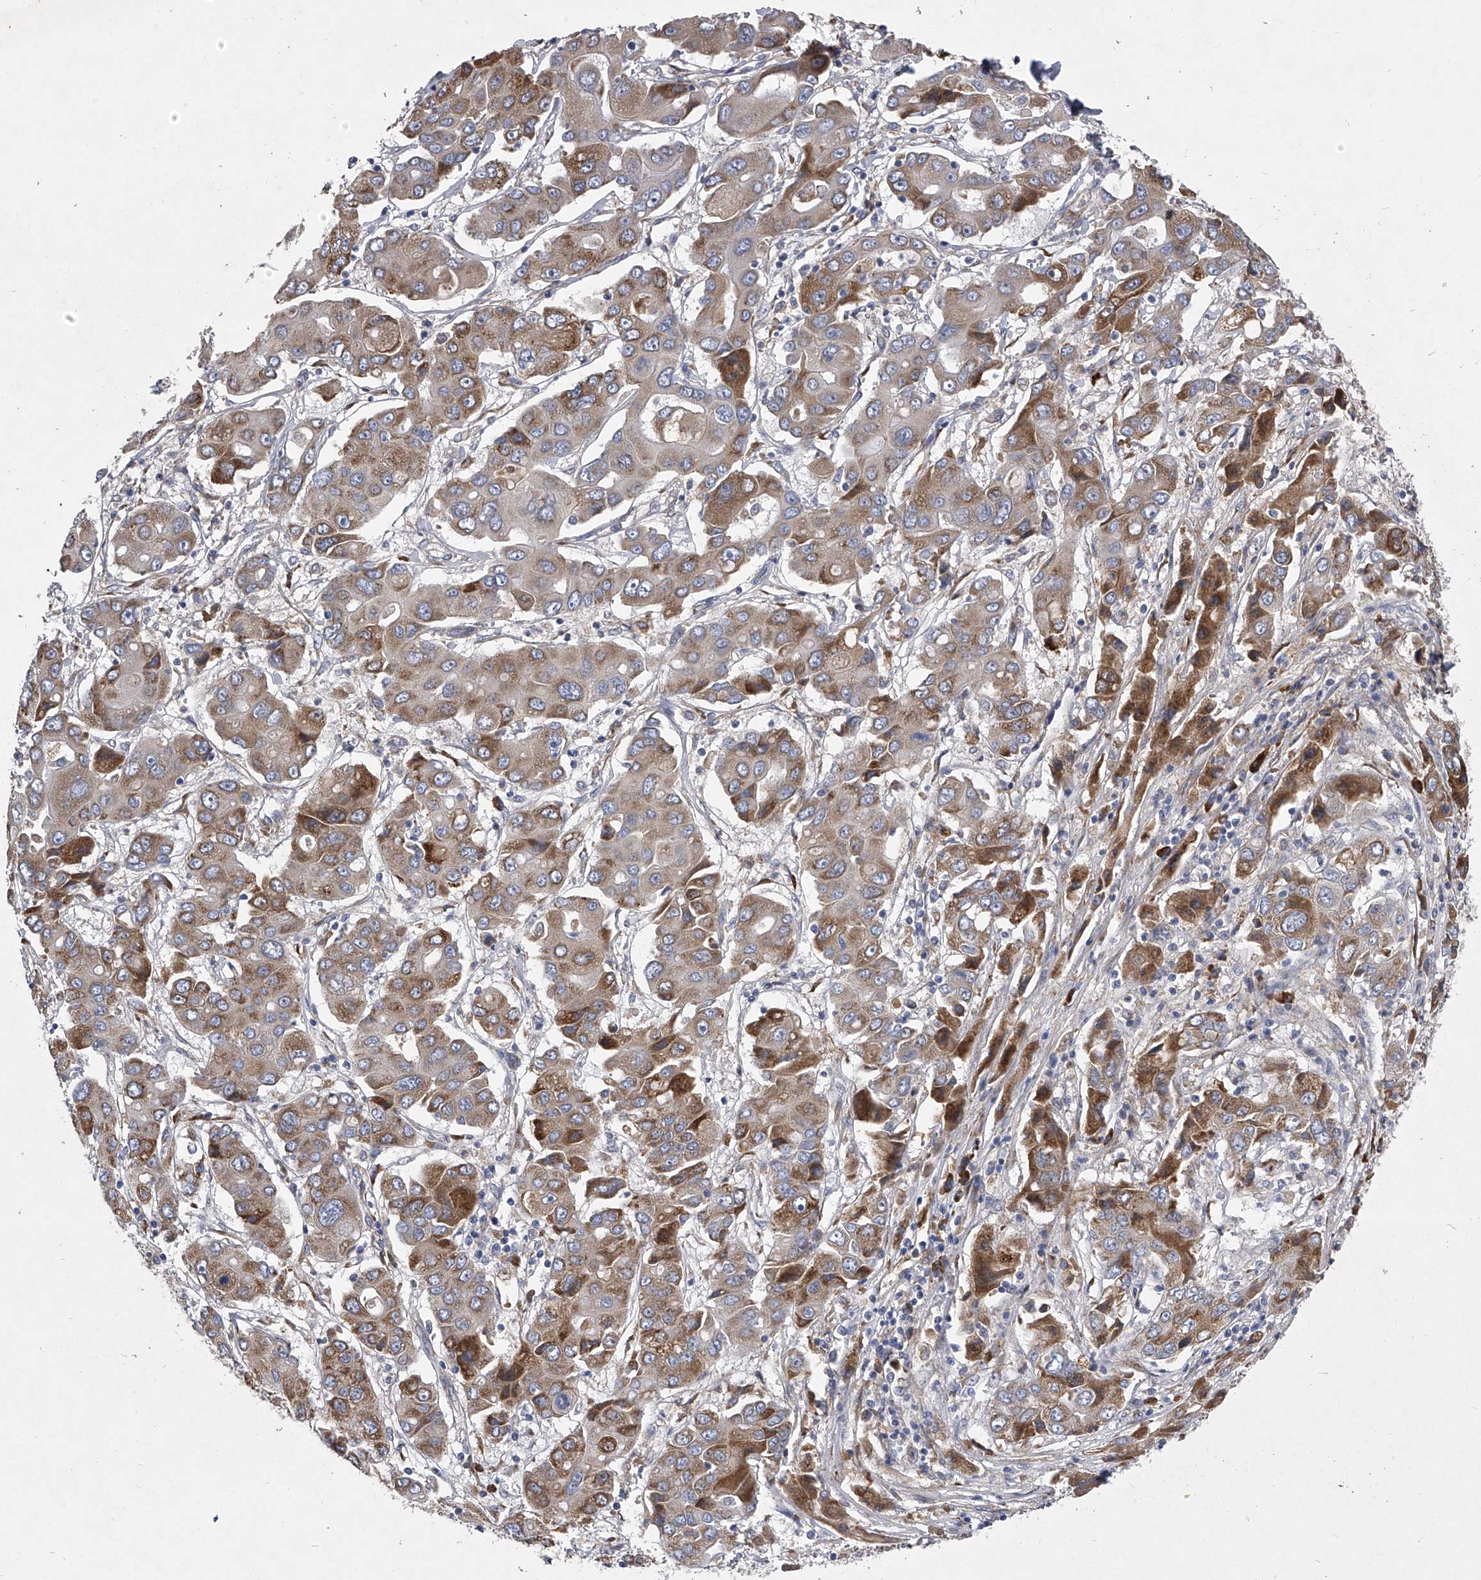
{"staining": {"intensity": "moderate", "quantity": "25%-75%", "location": "cytoplasmic/membranous"}, "tissue": "liver cancer", "cell_type": "Tumor cells", "image_type": "cancer", "snomed": [{"axis": "morphology", "description": "Cholangiocarcinoma"}, {"axis": "topography", "description": "Liver"}], "caption": "Liver cancer (cholangiocarcinoma) was stained to show a protein in brown. There is medium levels of moderate cytoplasmic/membranous staining in approximately 25%-75% of tumor cells. Nuclei are stained in blue.", "gene": "CCR4", "patient": {"sex": "male", "age": 67}}